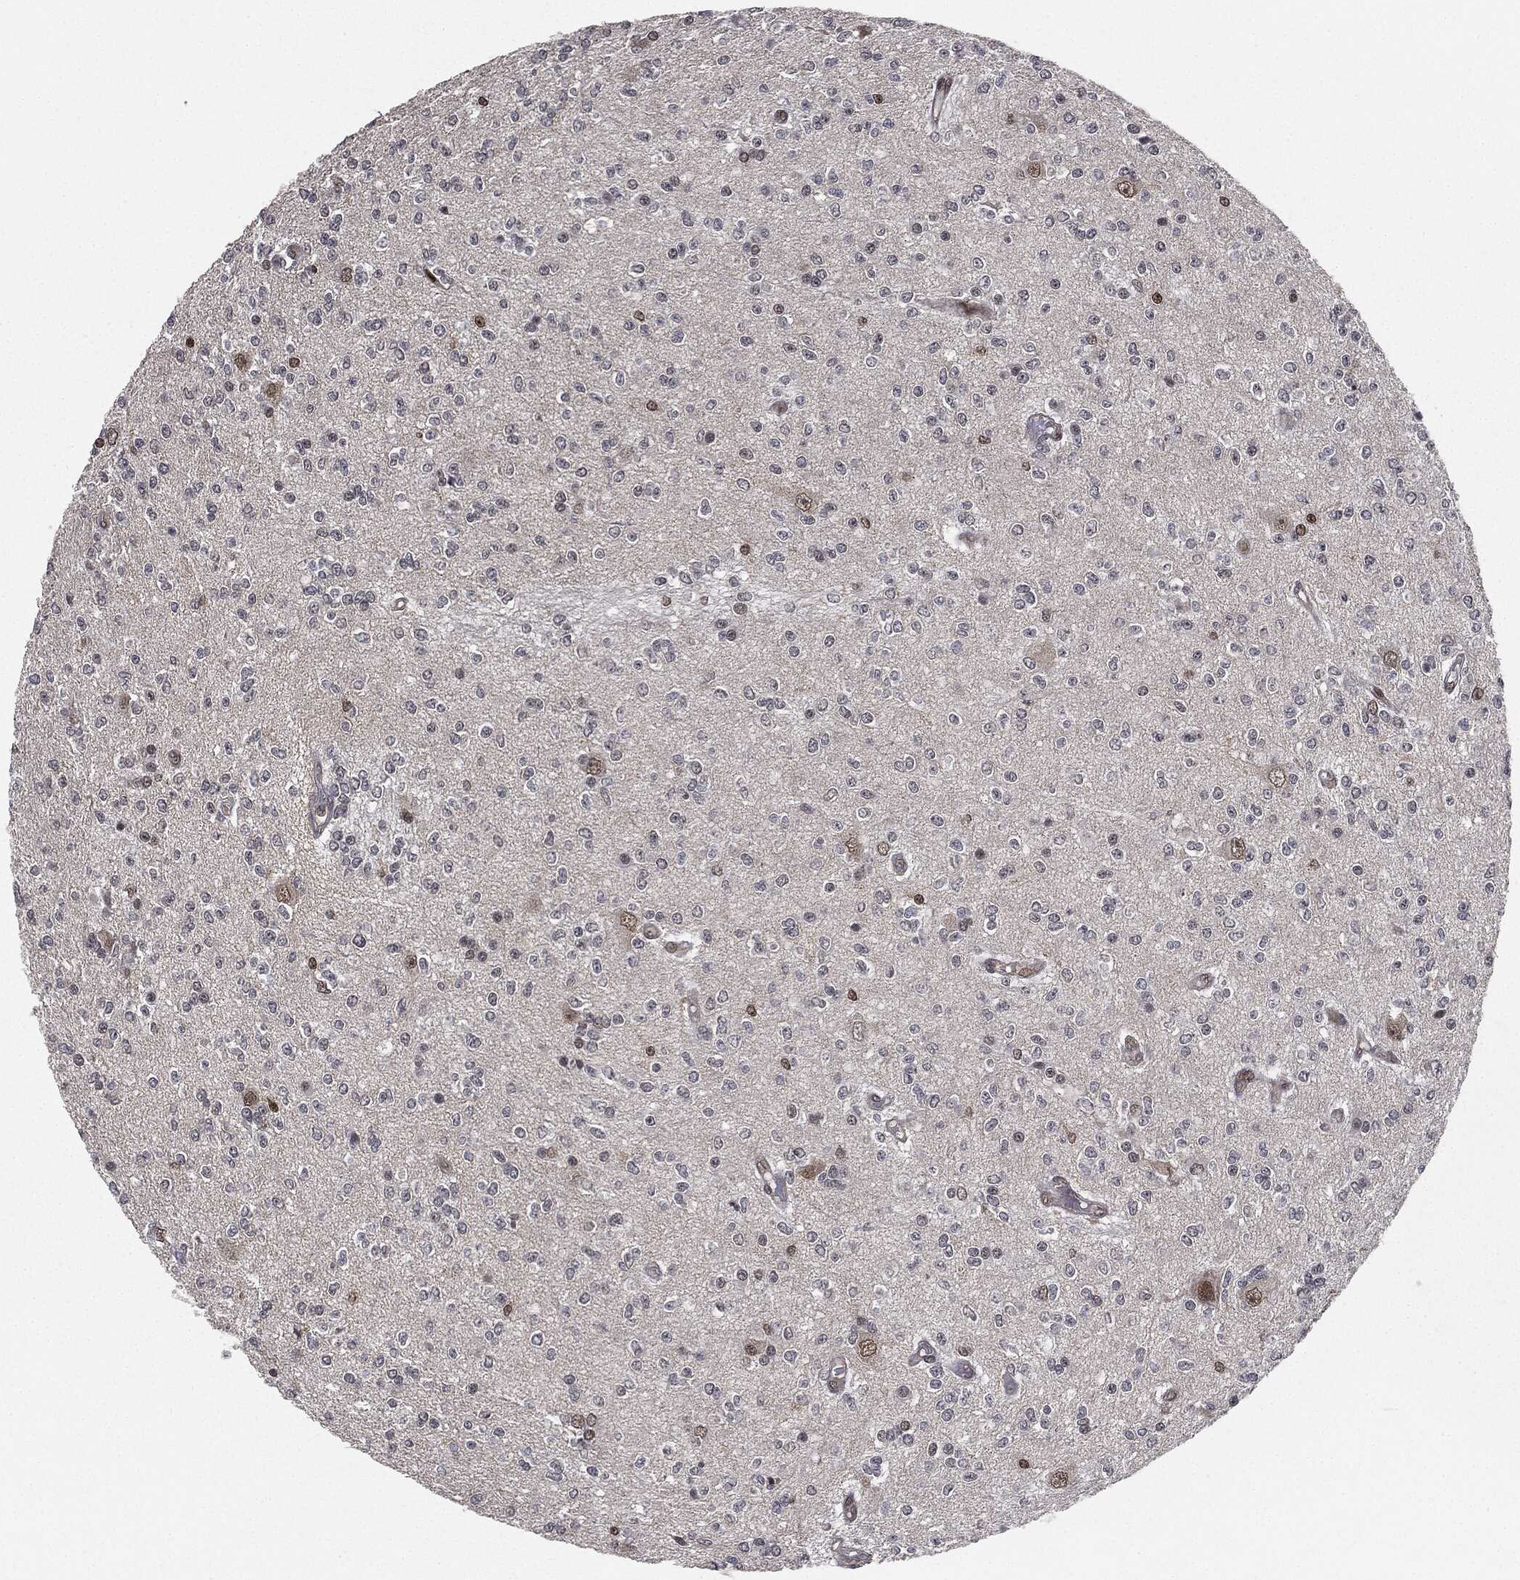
{"staining": {"intensity": "moderate", "quantity": "<25%", "location": "nuclear"}, "tissue": "glioma", "cell_type": "Tumor cells", "image_type": "cancer", "snomed": [{"axis": "morphology", "description": "Glioma, malignant, Low grade"}, {"axis": "topography", "description": "Brain"}], "caption": "Immunohistochemistry (IHC) (DAB (3,3'-diaminobenzidine)) staining of malignant low-grade glioma reveals moderate nuclear protein positivity in approximately <25% of tumor cells.", "gene": "TBC1D22A", "patient": {"sex": "male", "age": 67}}